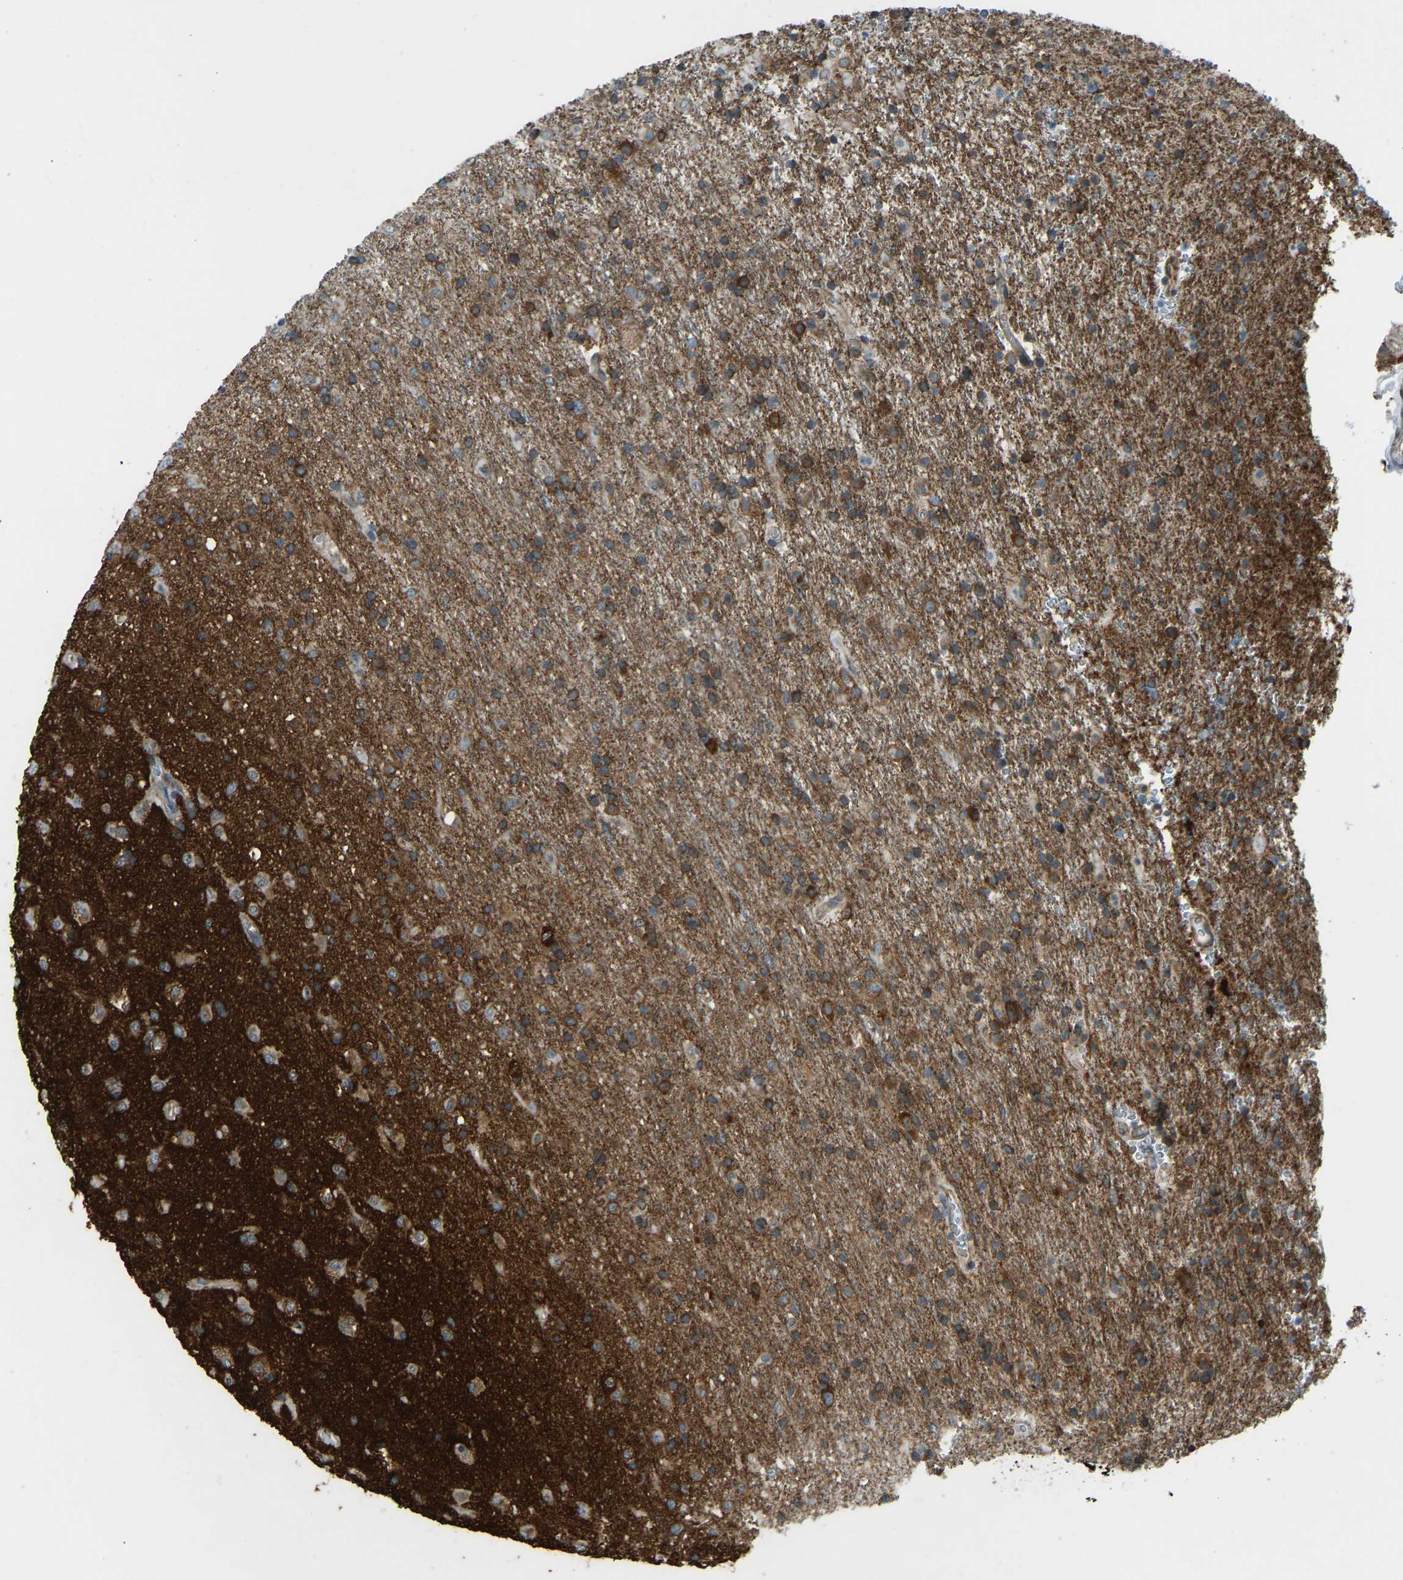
{"staining": {"intensity": "moderate", "quantity": ">75%", "location": "cytoplasmic/membranous"}, "tissue": "glioma", "cell_type": "Tumor cells", "image_type": "cancer", "snomed": [{"axis": "morphology", "description": "Glioma, malignant, Low grade"}, {"axis": "topography", "description": "Brain"}], "caption": "This is a photomicrograph of immunohistochemistry (IHC) staining of malignant low-grade glioma, which shows moderate expression in the cytoplasmic/membranous of tumor cells.", "gene": "STAU2", "patient": {"sex": "male", "age": 65}}